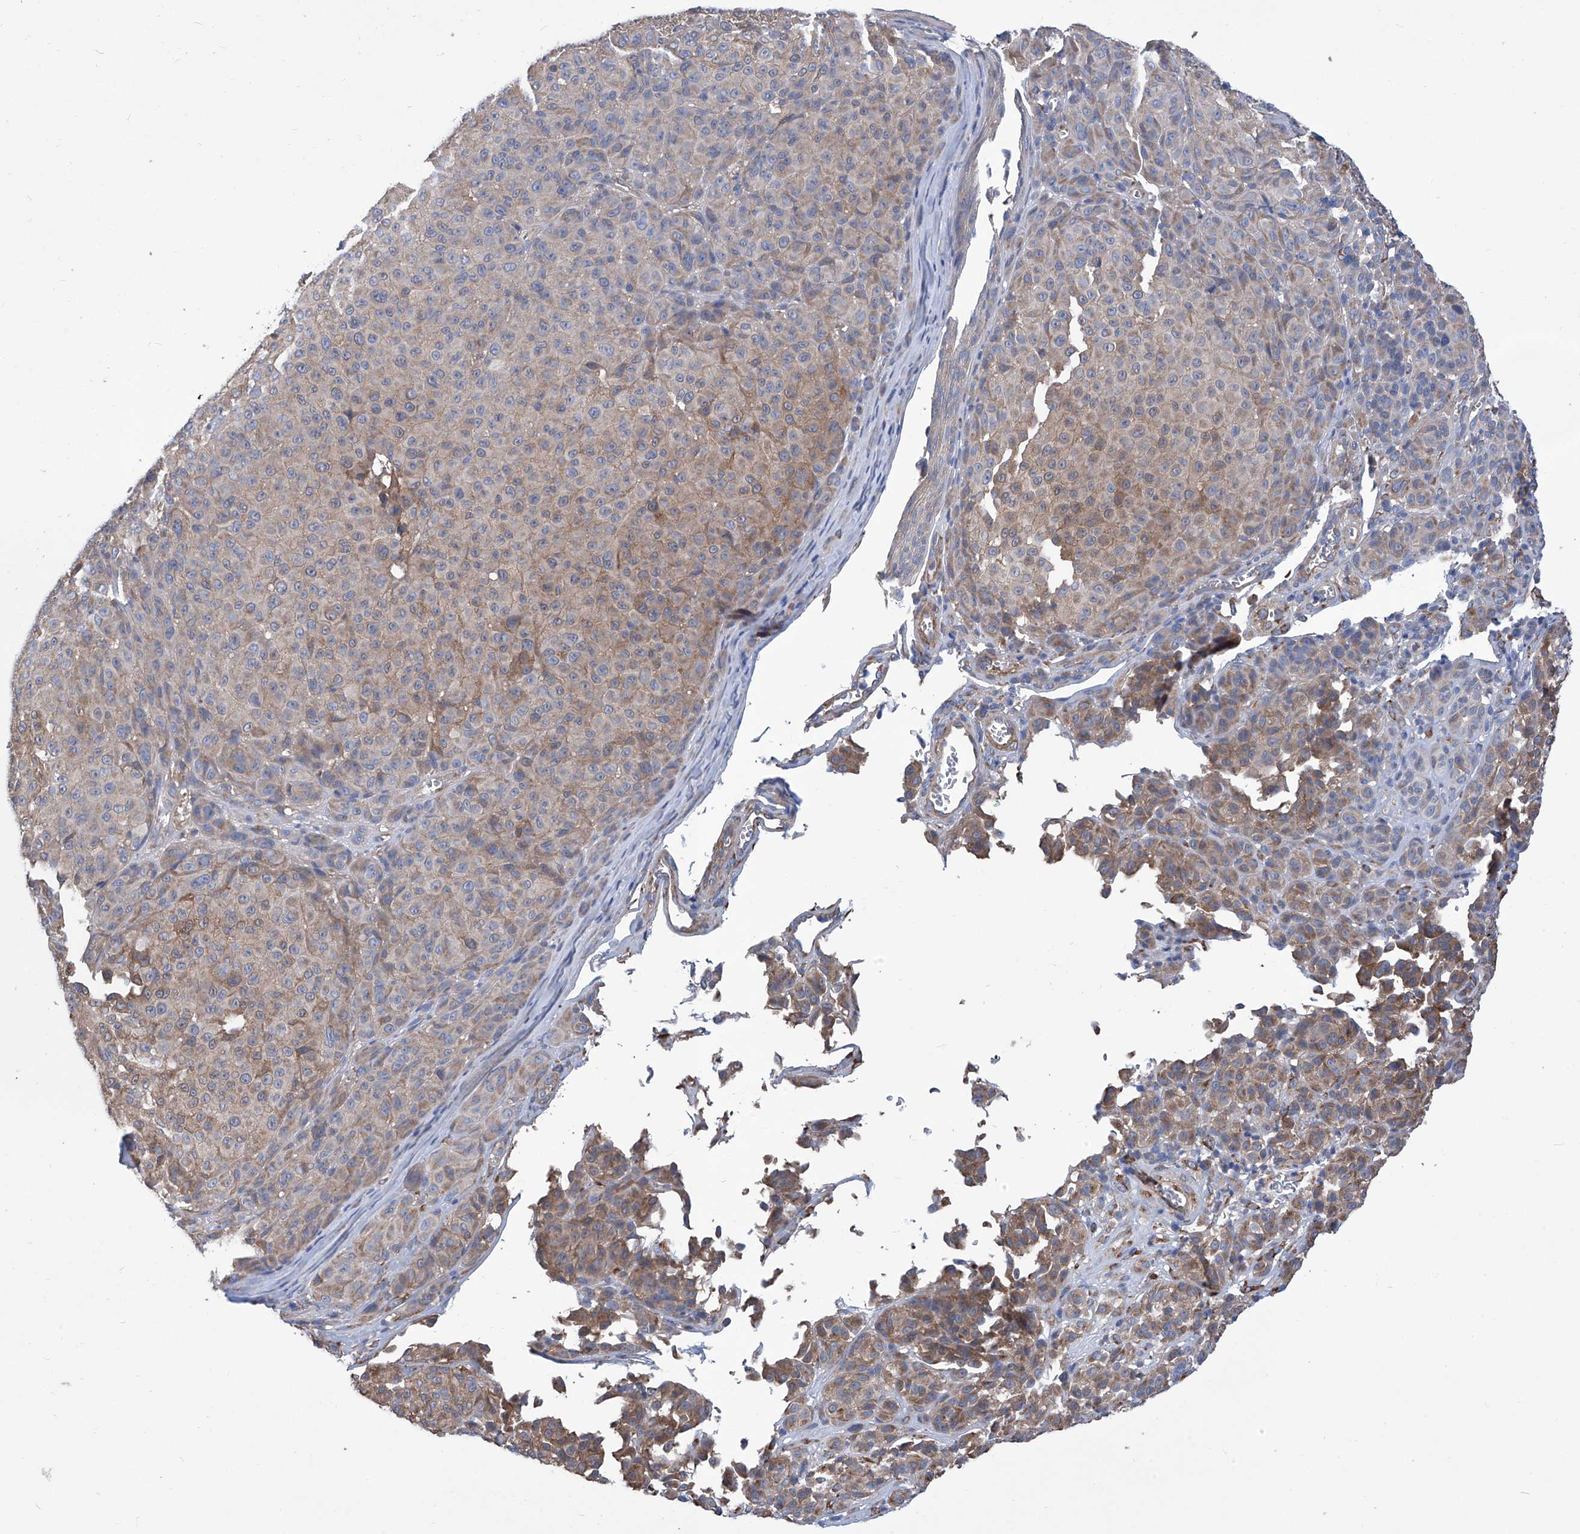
{"staining": {"intensity": "weak", "quantity": "25%-75%", "location": "cytoplasmic/membranous"}, "tissue": "melanoma", "cell_type": "Tumor cells", "image_type": "cancer", "snomed": [{"axis": "morphology", "description": "Malignant melanoma, NOS"}, {"axis": "topography", "description": "Skin"}], "caption": "Weak cytoplasmic/membranous protein staining is present in about 25%-75% of tumor cells in malignant melanoma.", "gene": "SMS", "patient": {"sex": "male", "age": 73}}